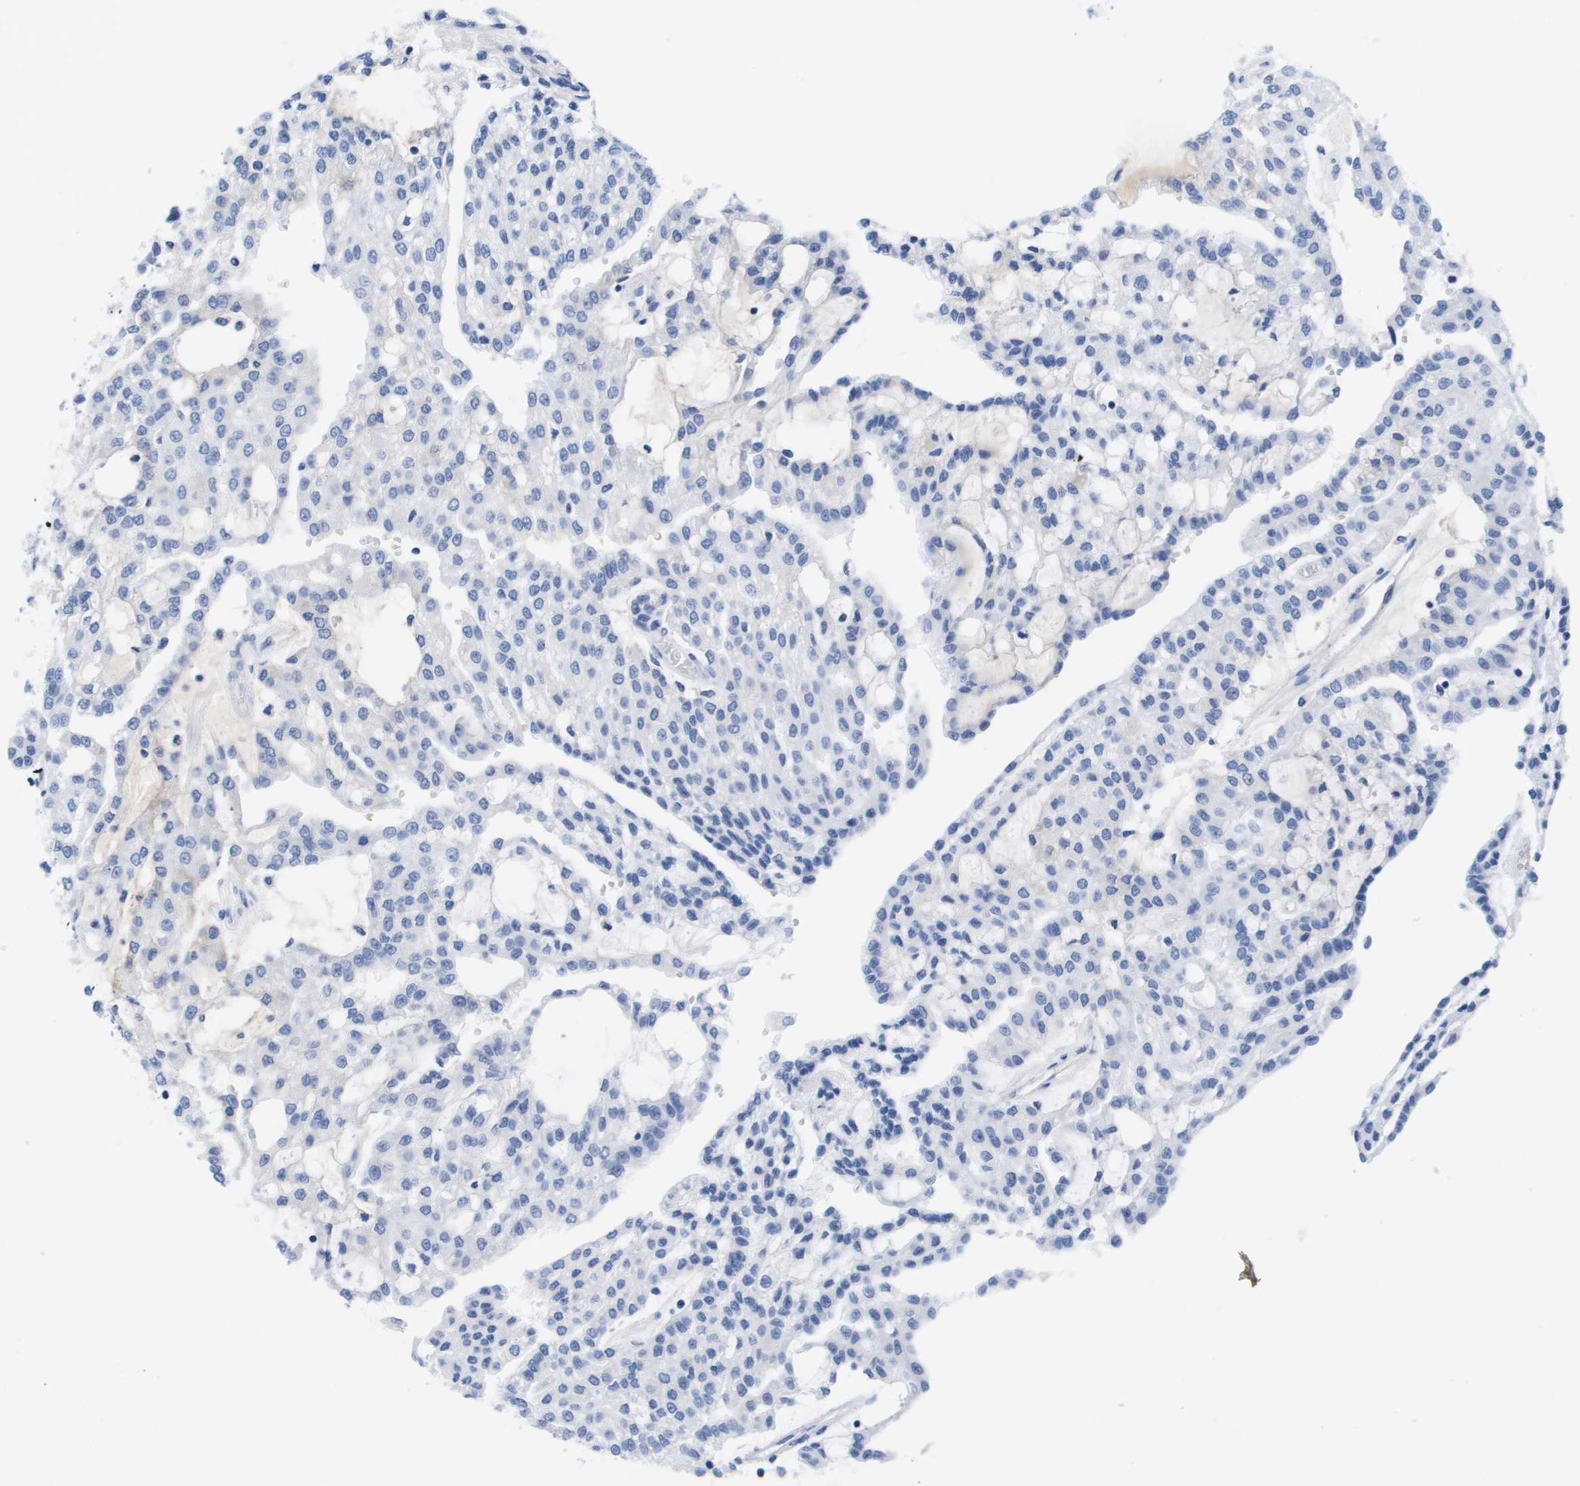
{"staining": {"intensity": "negative", "quantity": "none", "location": "none"}, "tissue": "renal cancer", "cell_type": "Tumor cells", "image_type": "cancer", "snomed": [{"axis": "morphology", "description": "Adenocarcinoma, NOS"}, {"axis": "topography", "description": "Kidney"}], "caption": "Immunohistochemistry (IHC) of renal cancer displays no positivity in tumor cells.", "gene": "APOA1", "patient": {"sex": "male", "age": 63}}